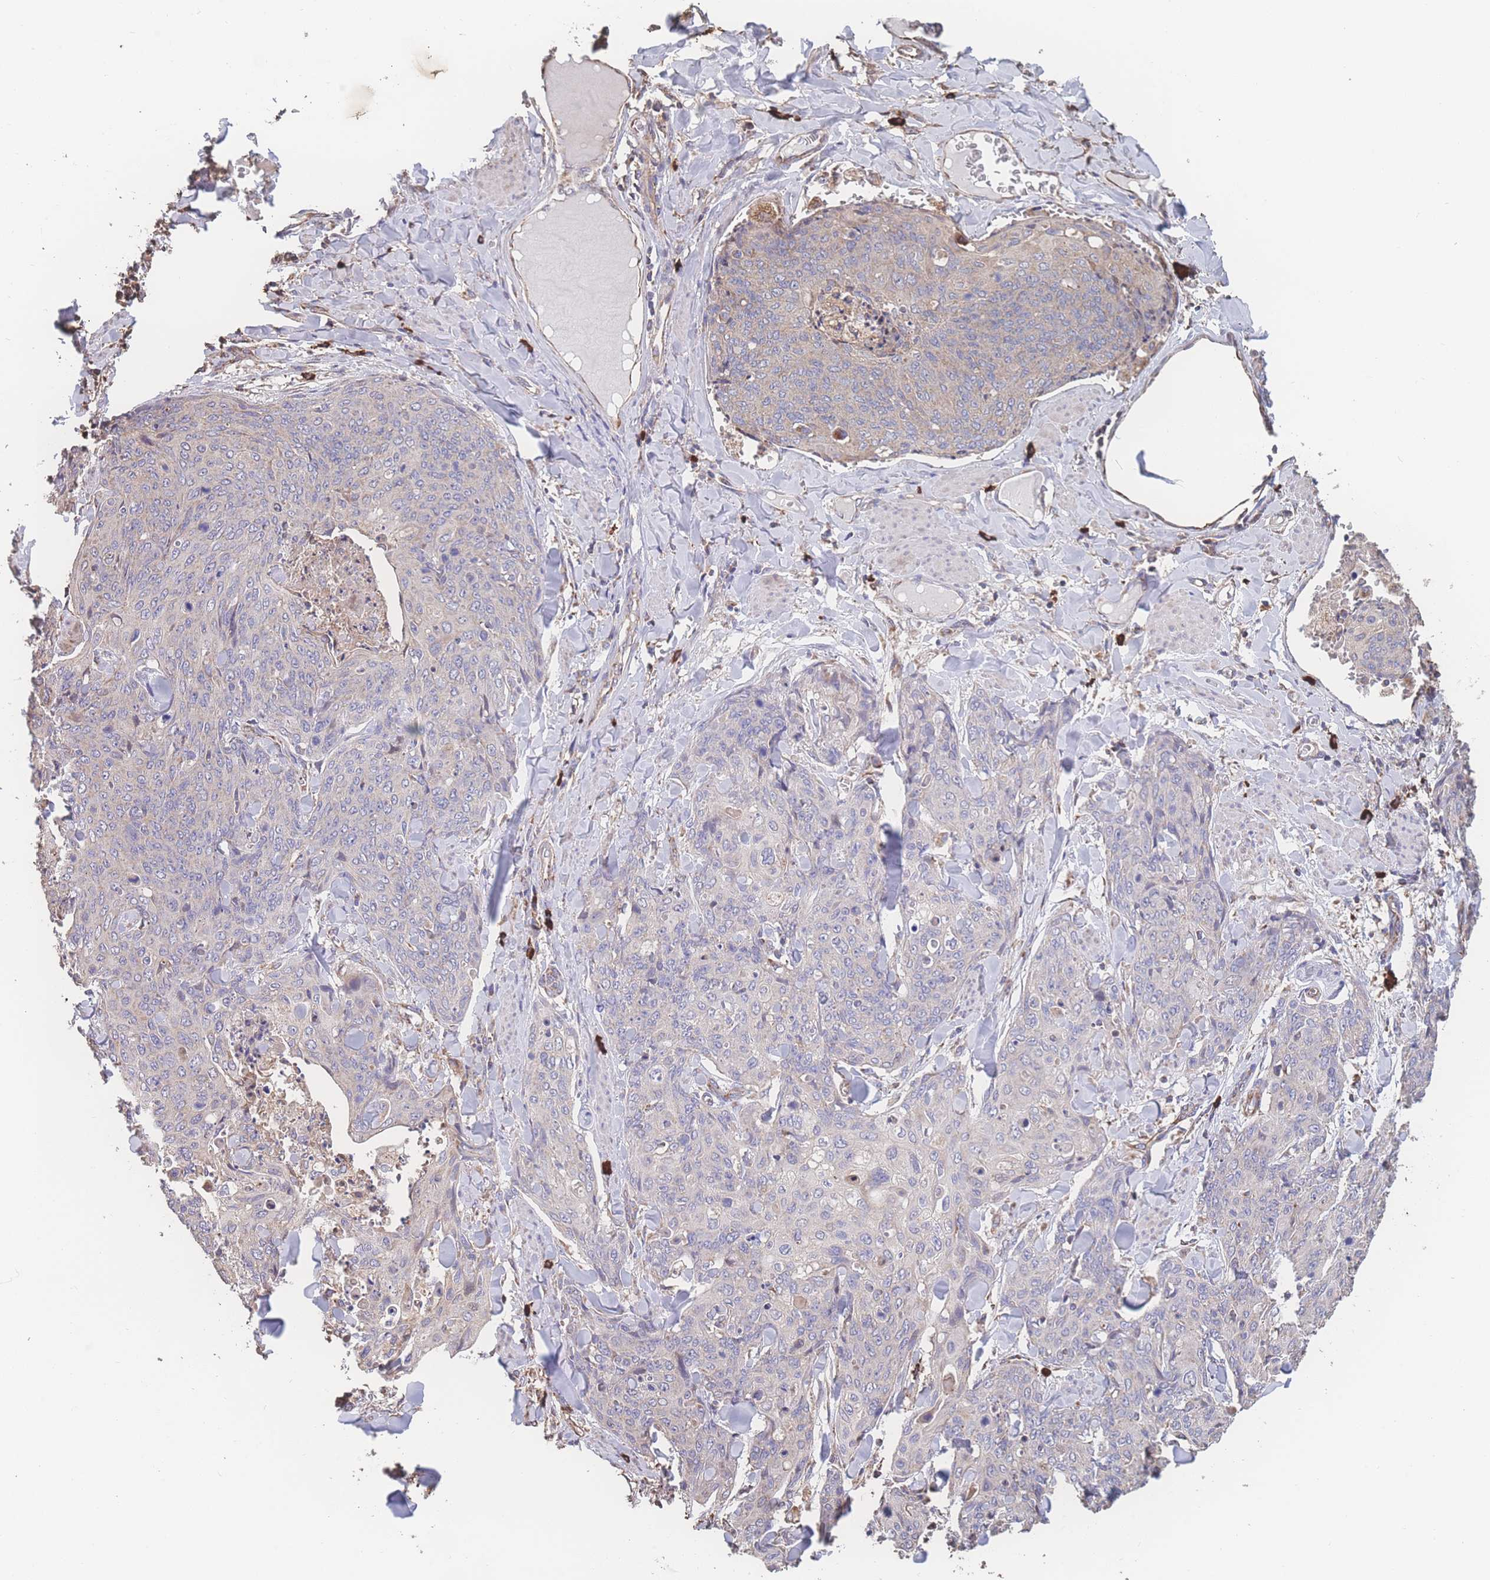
{"staining": {"intensity": "weak", "quantity": "<25%", "location": "cytoplasmic/membranous"}, "tissue": "skin cancer", "cell_type": "Tumor cells", "image_type": "cancer", "snomed": [{"axis": "morphology", "description": "Squamous cell carcinoma, NOS"}, {"axis": "topography", "description": "Skin"}, {"axis": "topography", "description": "Vulva"}], "caption": "IHC of human skin squamous cell carcinoma demonstrates no positivity in tumor cells. (Stains: DAB immunohistochemistry (IHC) with hematoxylin counter stain, Microscopy: brightfield microscopy at high magnification).", "gene": "SGSM3", "patient": {"sex": "female", "age": 85}}